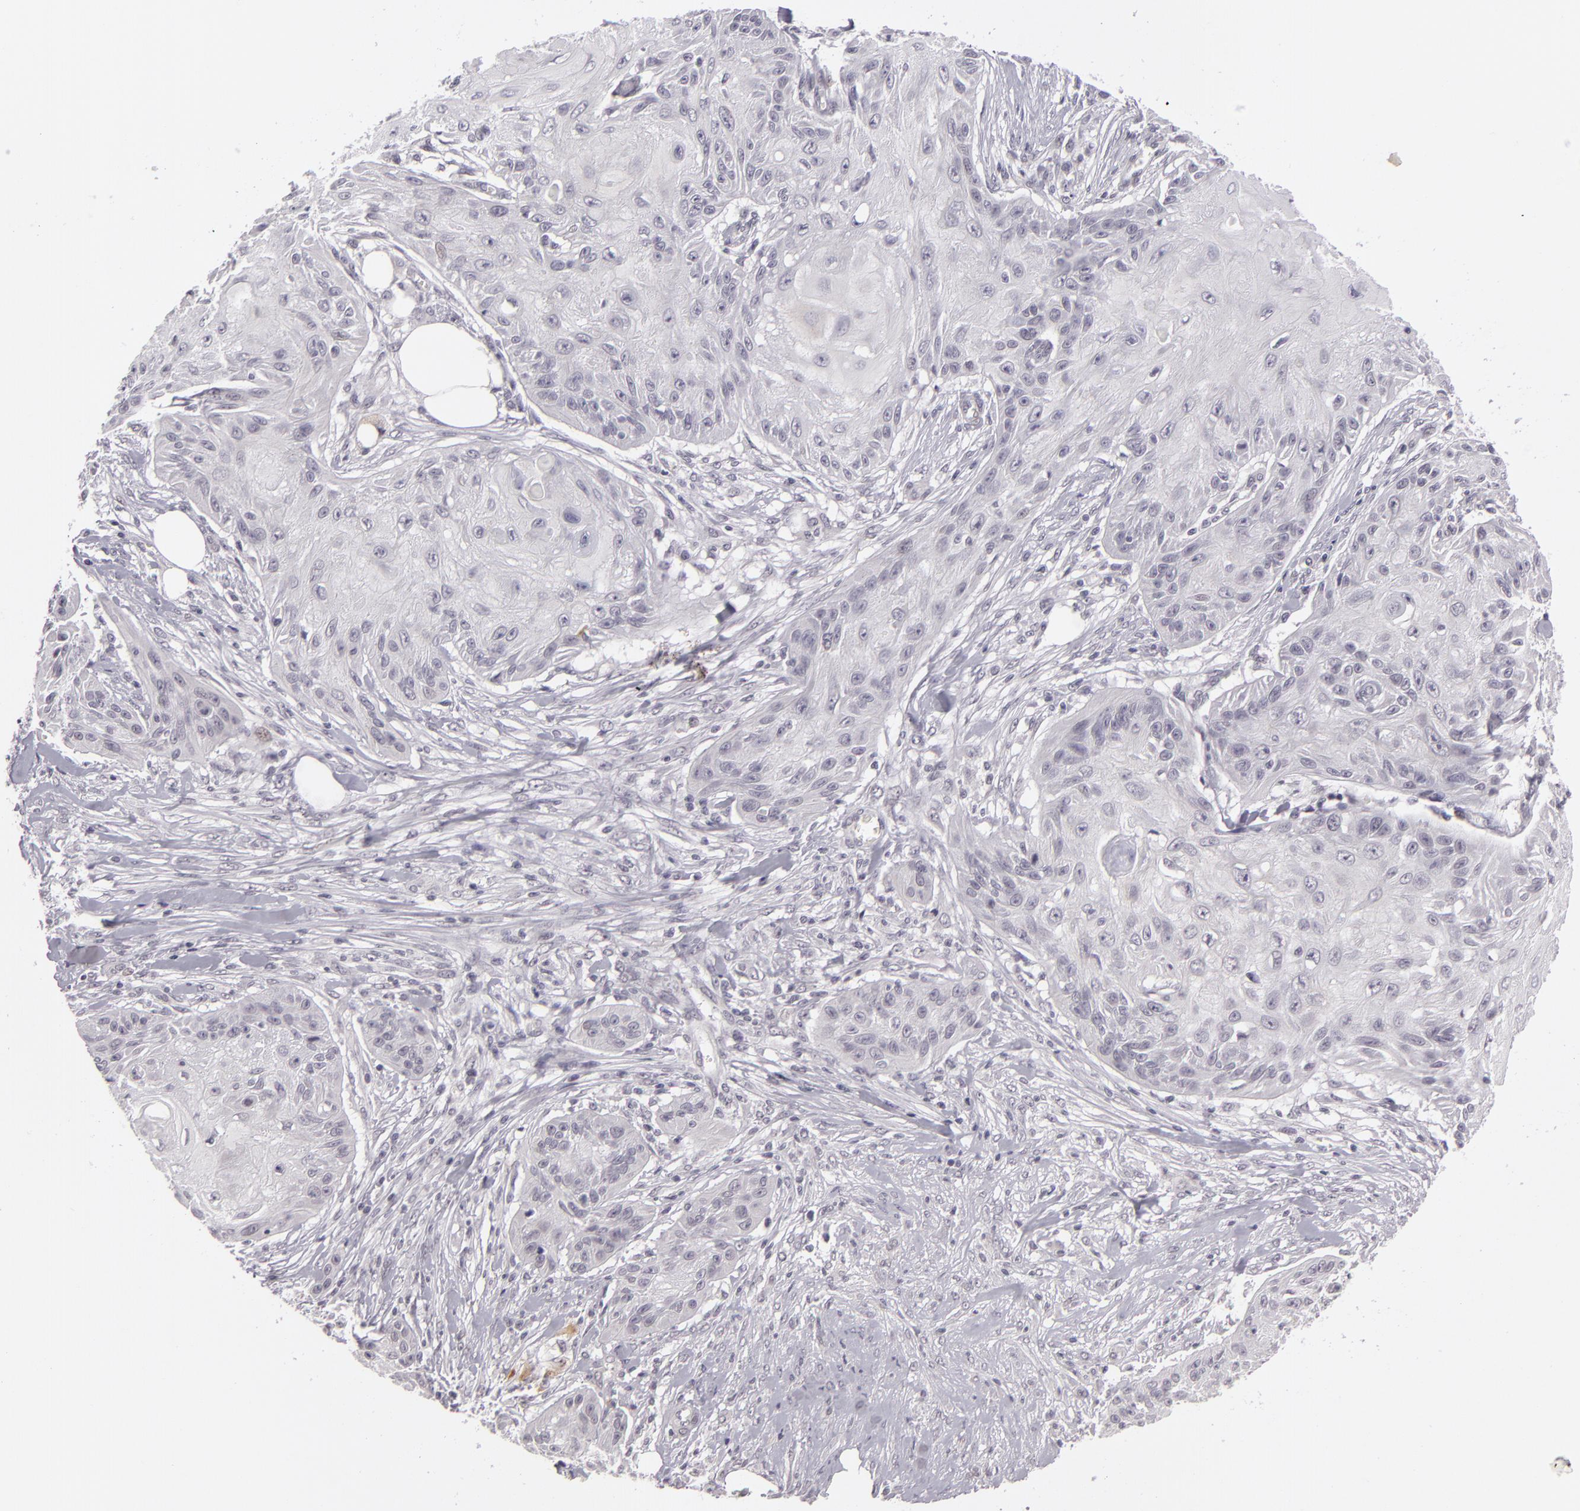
{"staining": {"intensity": "negative", "quantity": "none", "location": "none"}, "tissue": "skin cancer", "cell_type": "Tumor cells", "image_type": "cancer", "snomed": [{"axis": "morphology", "description": "Squamous cell carcinoma, NOS"}, {"axis": "topography", "description": "Skin"}], "caption": "Micrograph shows no protein positivity in tumor cells of skin squamous cell carcinoma tissue.", "gene": "ZNF205", "patient": {"sex": "female", "age": 88}}